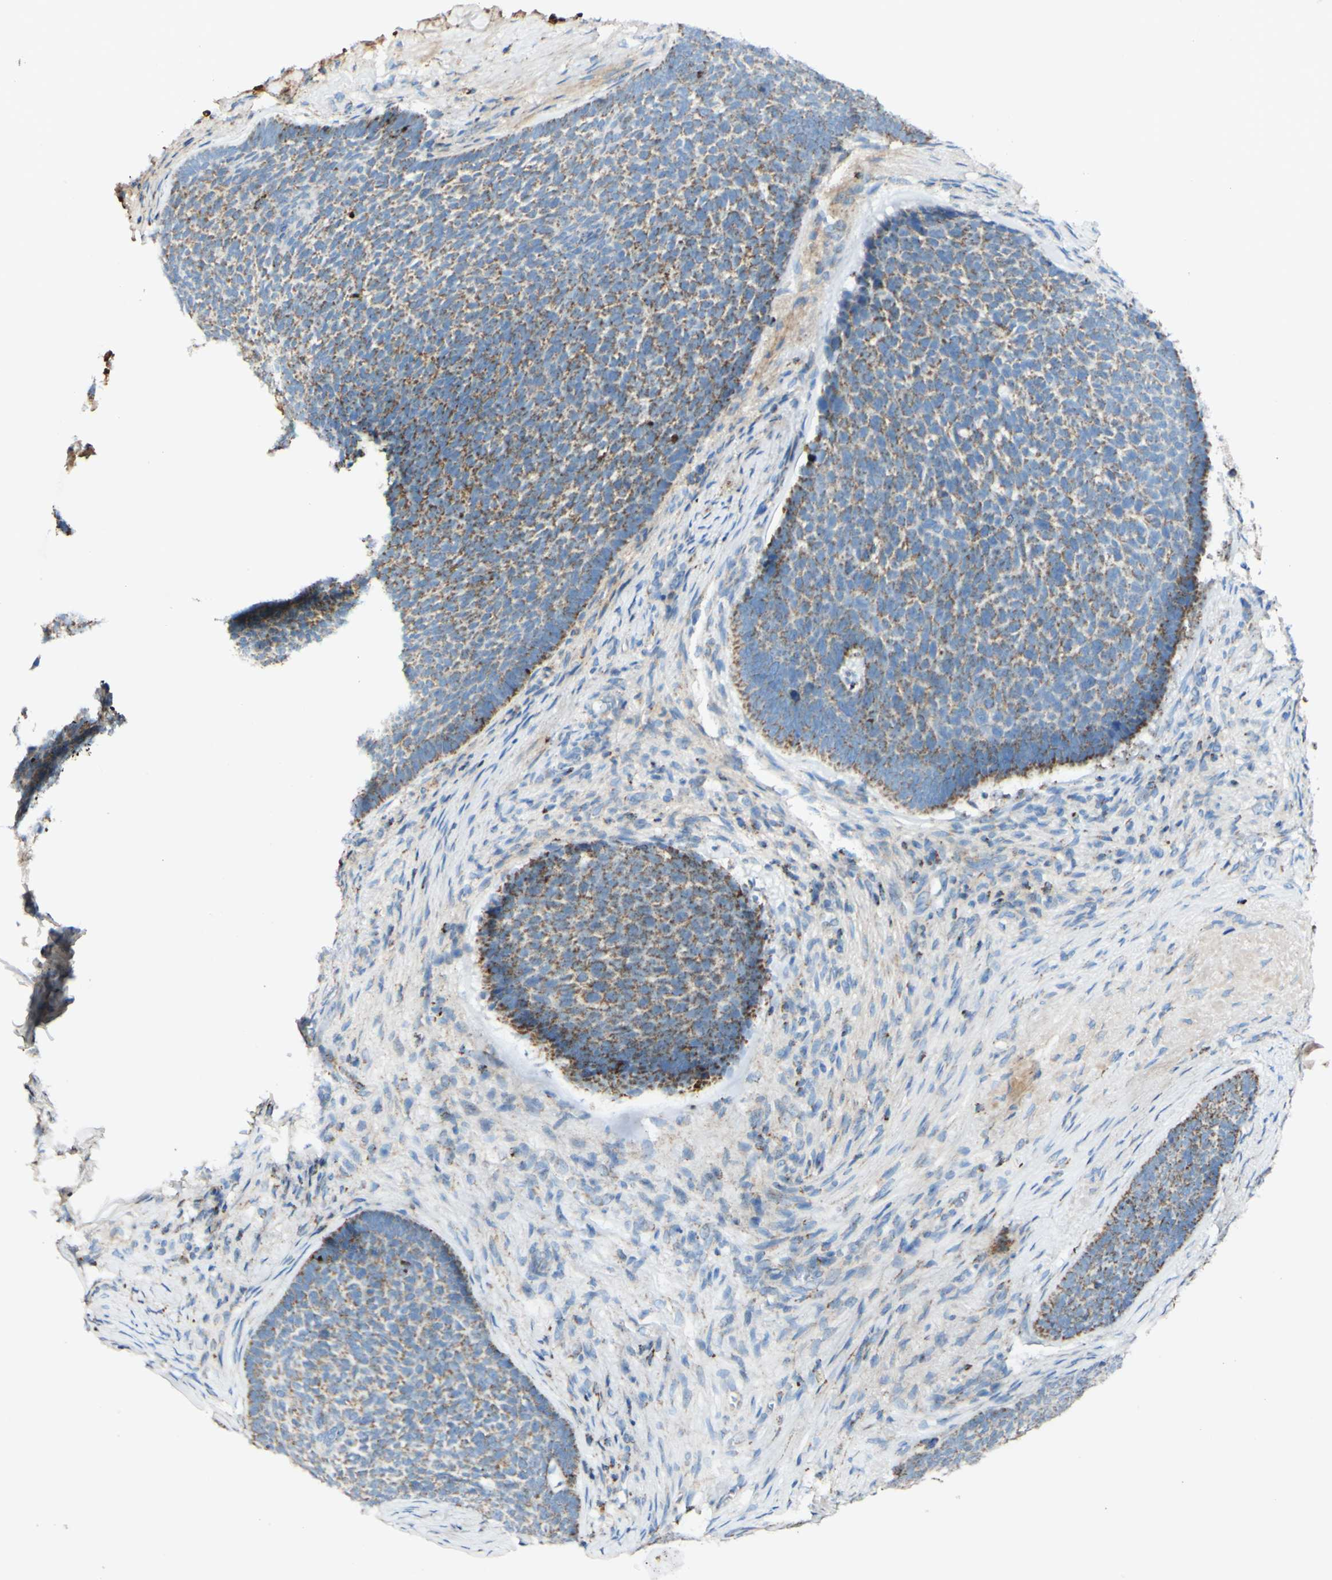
{"staining": {"intensity": "moderate", "quantity": "<25%", "location": "cytoplasmic/membranous"}, "tissue": "skin cancer", "cell_type": "Tumor cells", "image_type": "cancer", "snomed": [{"axis": "morphology", "description": "Basal cell carcinoma"}, {"axis": "topography", "description": "Skin"}], "caption": "The micrograph exhibits a brown stain indicating the presence of a protein in the cytoplasmic/membranous of tumor cells in skin cancer (basal cell carcinoma).", "gene": "OXCT1", "patient": {"sex": "male", "age": 84}}